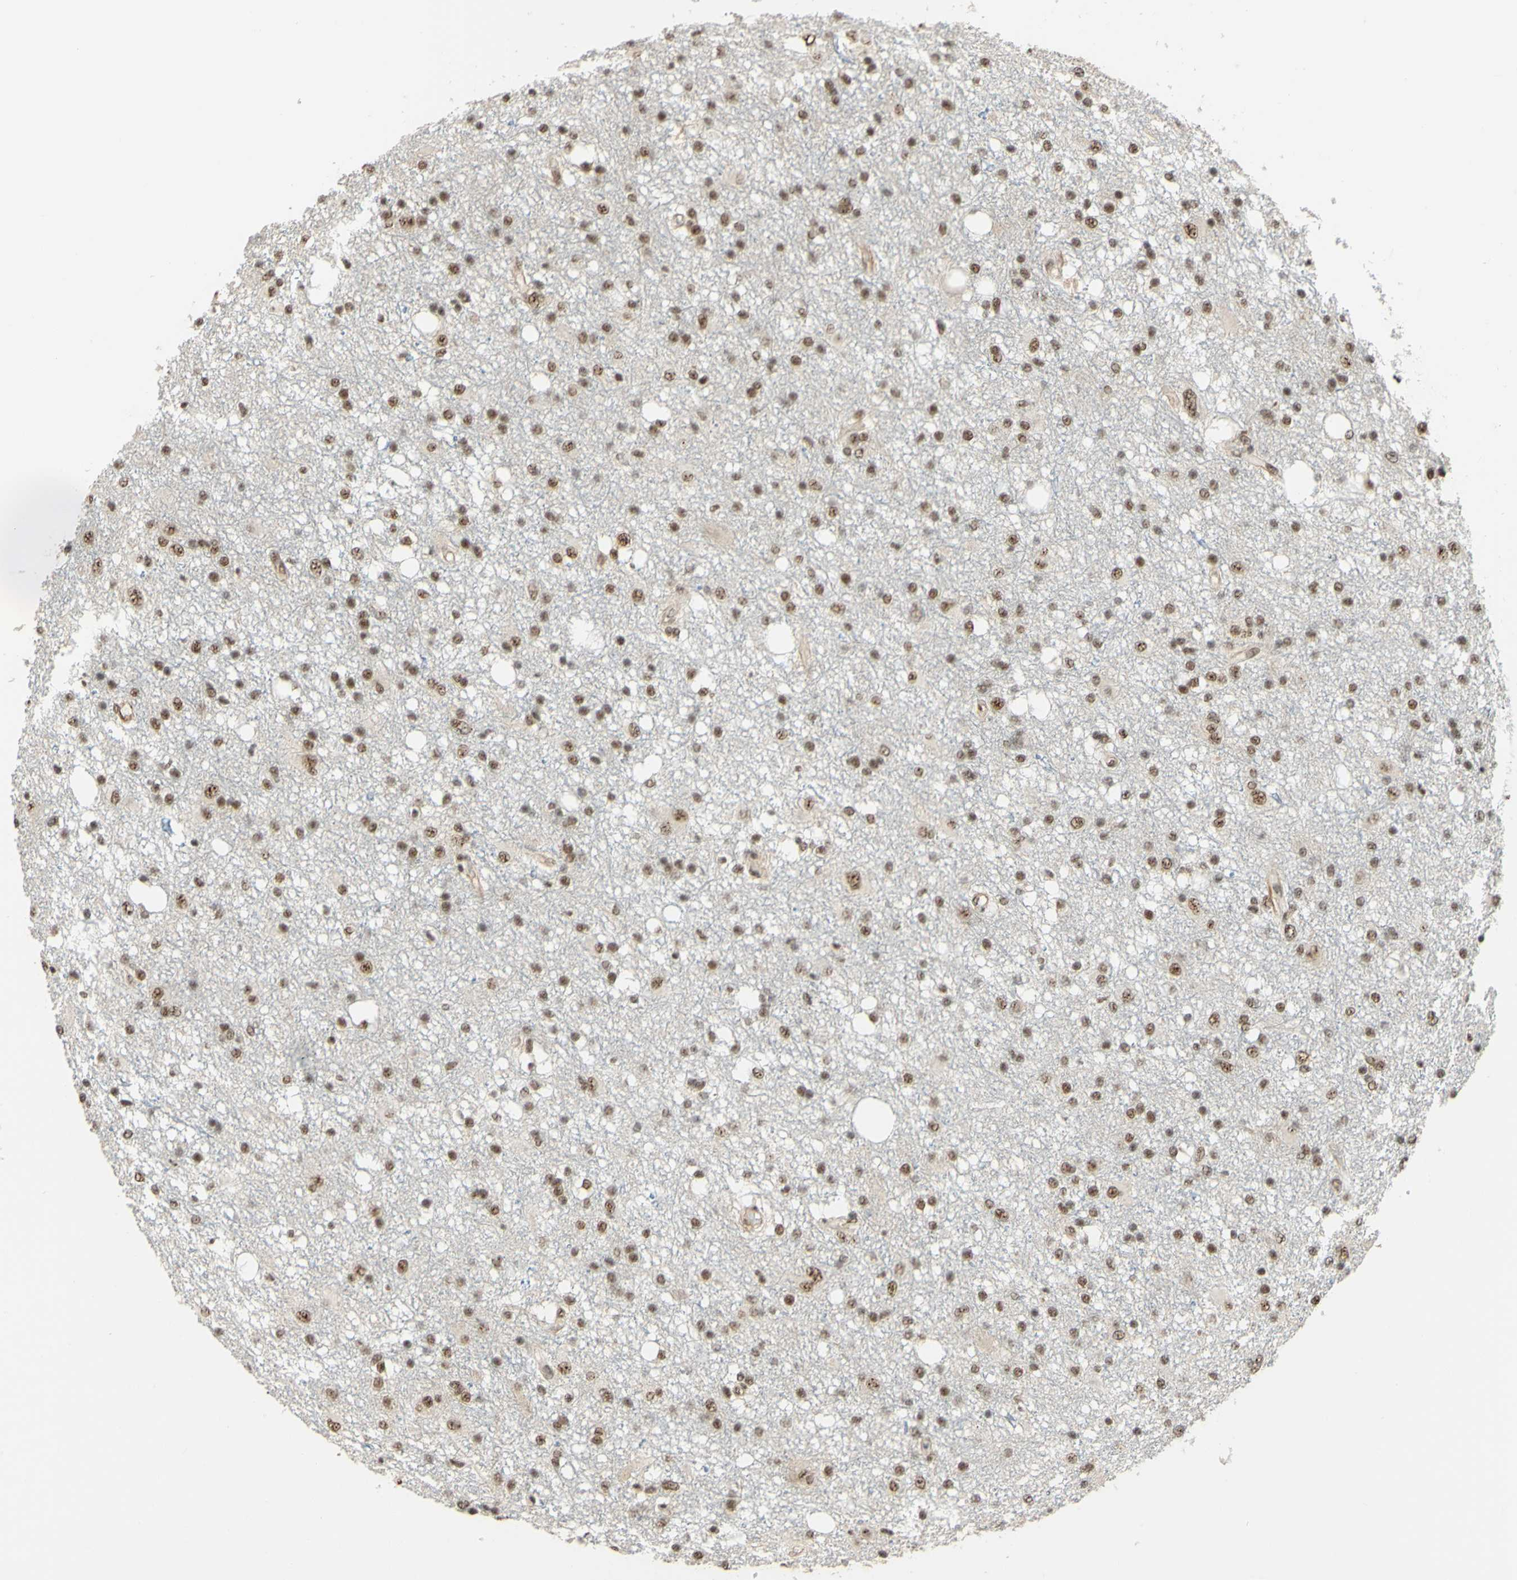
{"staining": {"intensity": "moderate", "quantity": ">75%", "location": "nuclear"}, "tissue": "glioma", "cell_type": "Tumor cells", "image_type": "cancer", "snomed": [{"axis": "morphology", "description": "Glioma, malignant, High grade"}, {"axis": "topography", "description": "Brain"}], "caption": "Glioma stained for a protein displays moderate nuclear positivity in tumor cells.", "gene": "SAP18", "patient": {"sex": "female", "age": 59}}